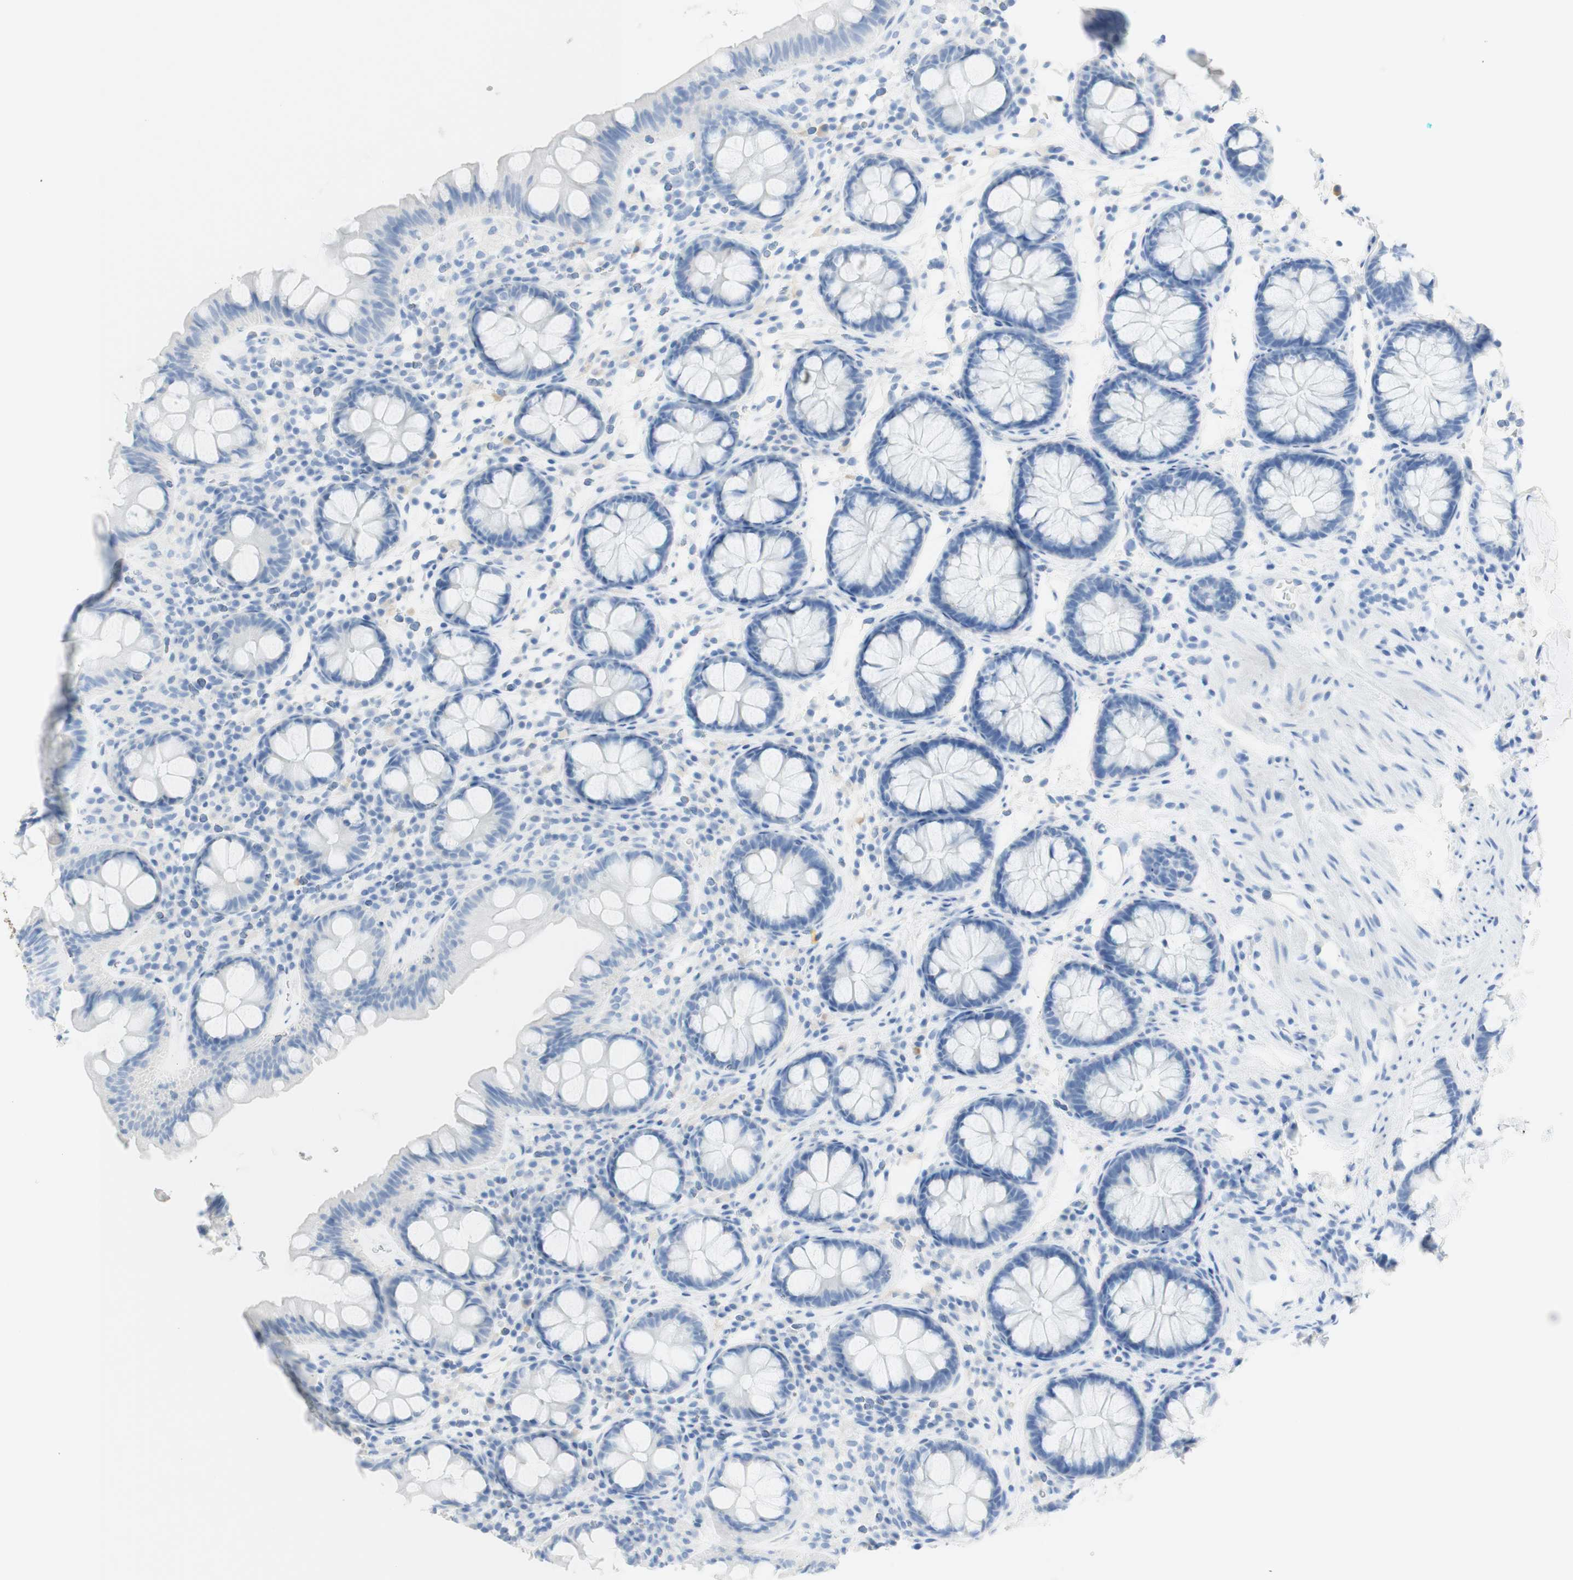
{"staining": {"intensity": "negative", "quantity": "none", "location": "none"}, "tissue": "colon", "cell_type": "Endothelial cells", "image_type": "normal", "snomed": [{"axis": "morphology", "description": "Normal tissue, NOS"}, {"axis": "topography", "description": "Colon"}], "caption": "Micrograph shows no significant protein staining in endothelial cells of benign colon. Nuclei are stained in blue.", "gene": "TPO", "patient": {"sex": "female", "age": 80}}